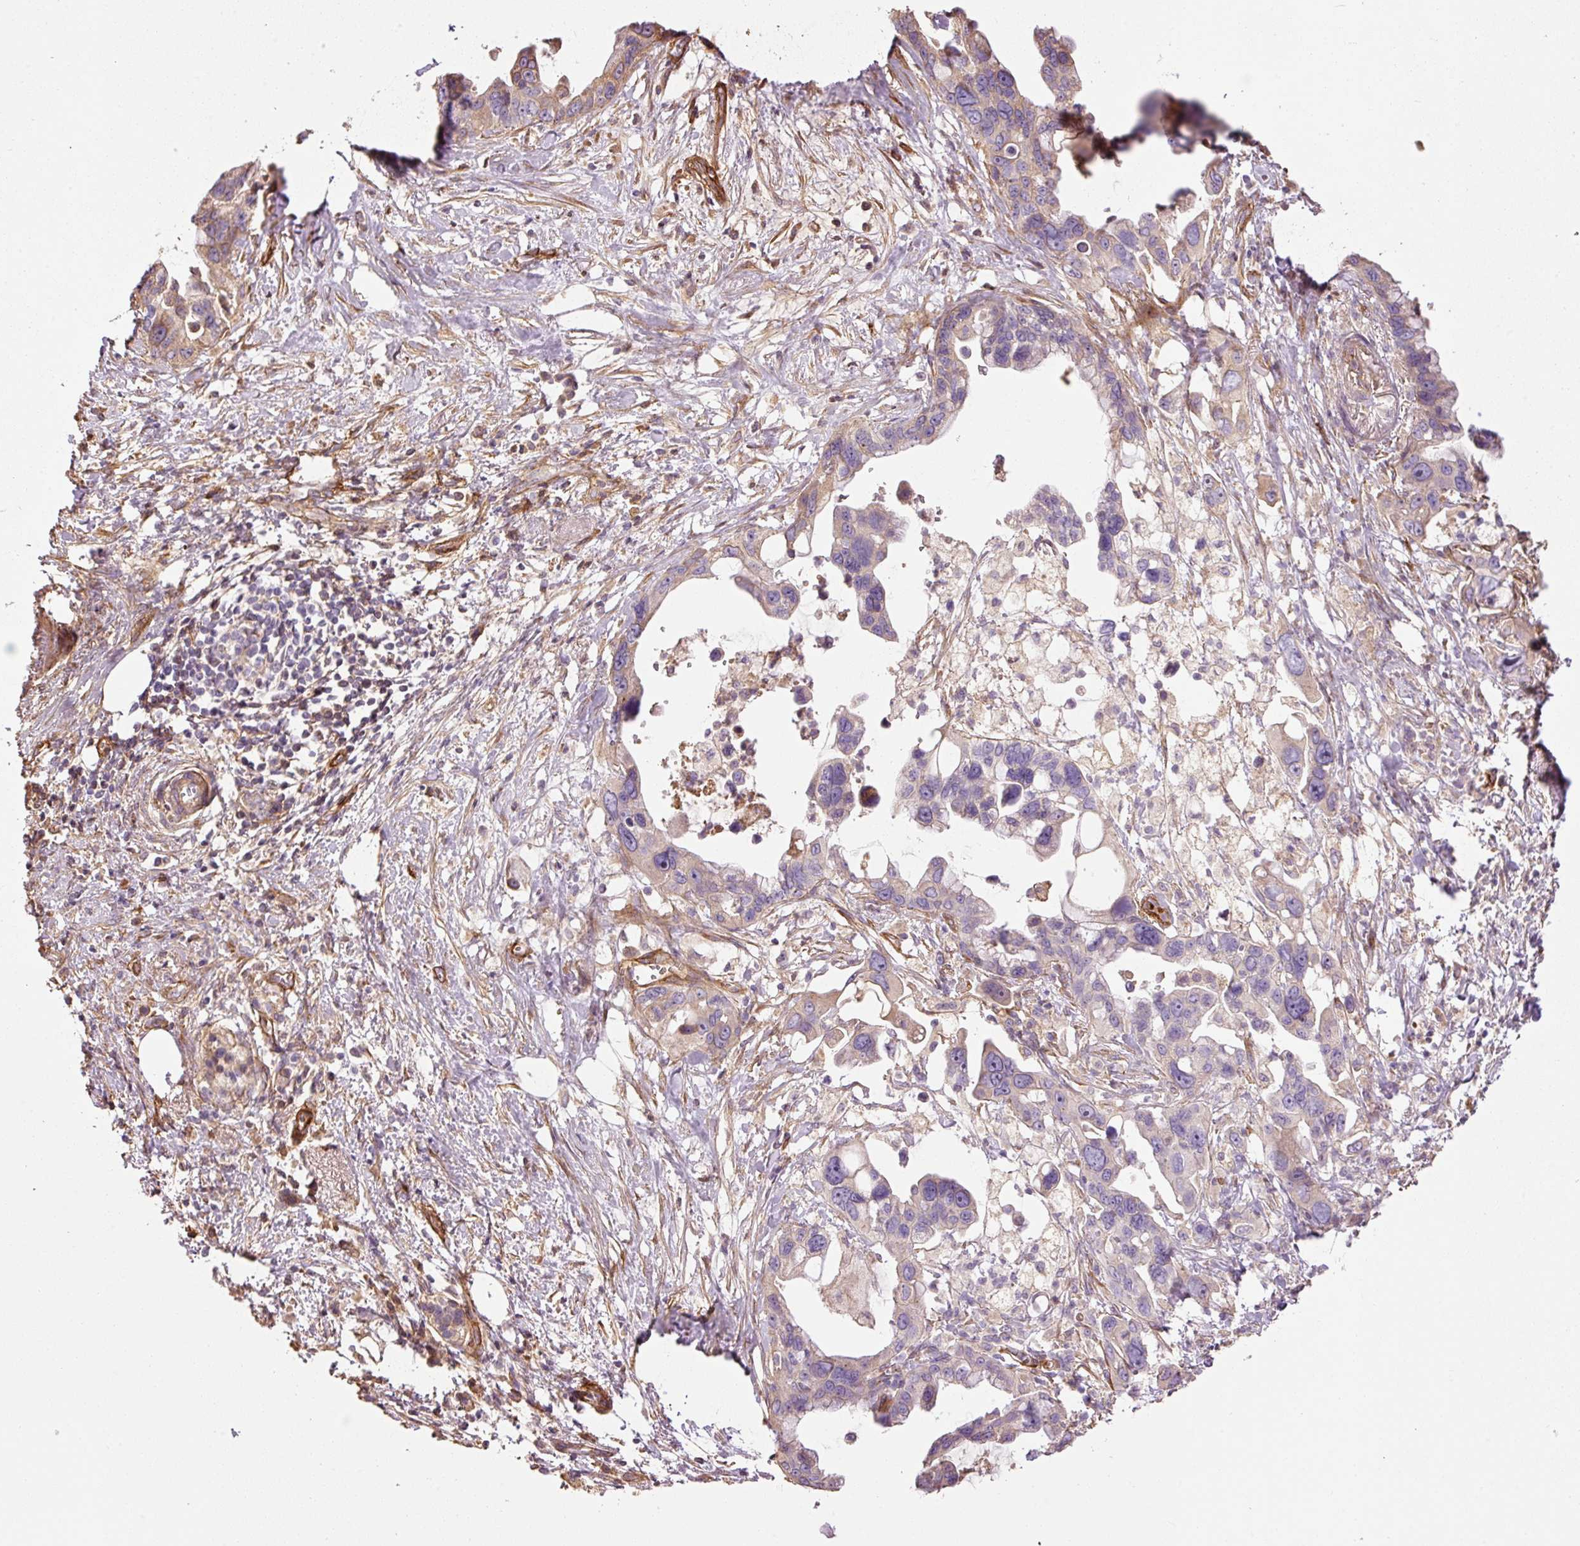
{"staining": {"intensity": "weak", "quantity": "<25%", "location": "cytoplasmic/membranous"}, "tissue": "pancreatic cancer", "cell_type": "Tumor cells", "image_type": "cancer", "snomed": [{"axis": "morphology", "description": "Adenocarcinoma, NOS"}, {"axis": "topography", "description": "Pancreas"}], "caption": "Immunohistochemical staining of pancreatic cancer exhibits no significant staining in tumor cells.", "gene": "NID2", "patient": {"sex": "female", "age": 83}}